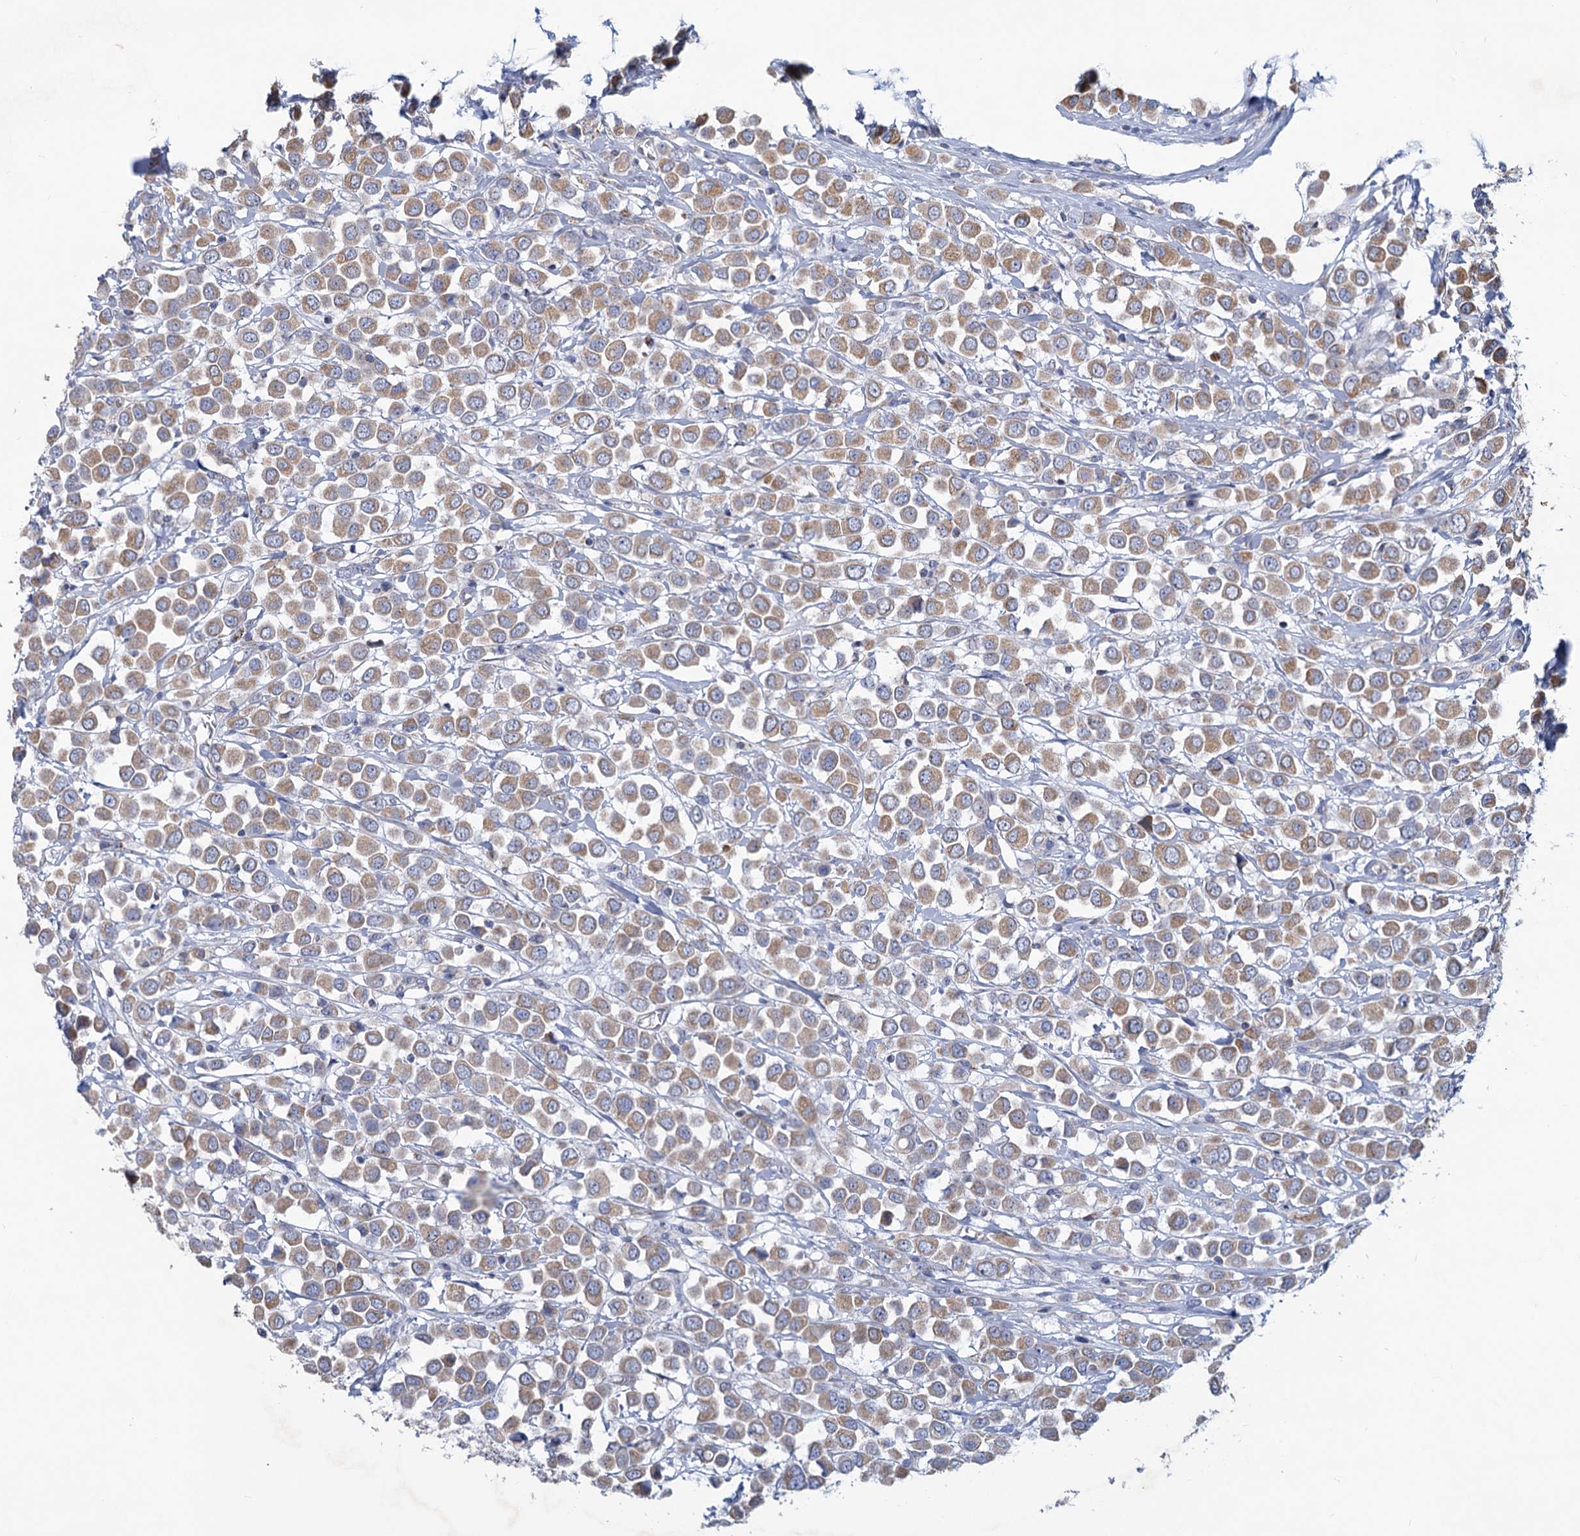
{"staining": {"intensity": "weak", "quantity": ">75%", "location": "cytoplasmic/membranous"}, "tissue": "breast cancer", "cell_type": "Tumor cells", "image_type": "cancer", "snomed": [{"axis": "morphology", "description": "Duct carcinoma"}, {"axis": "topography", "description": "Breast"}], "caption": "Immunohistochemical staining of human breast infiltrating ductal carcinoma shows low levels of weak cytoplasmic/membranous protein expression in approximately >75% of tumor cells.", "gene": "NDUFC2", "patient": {"sex": "female", "age": 61}}